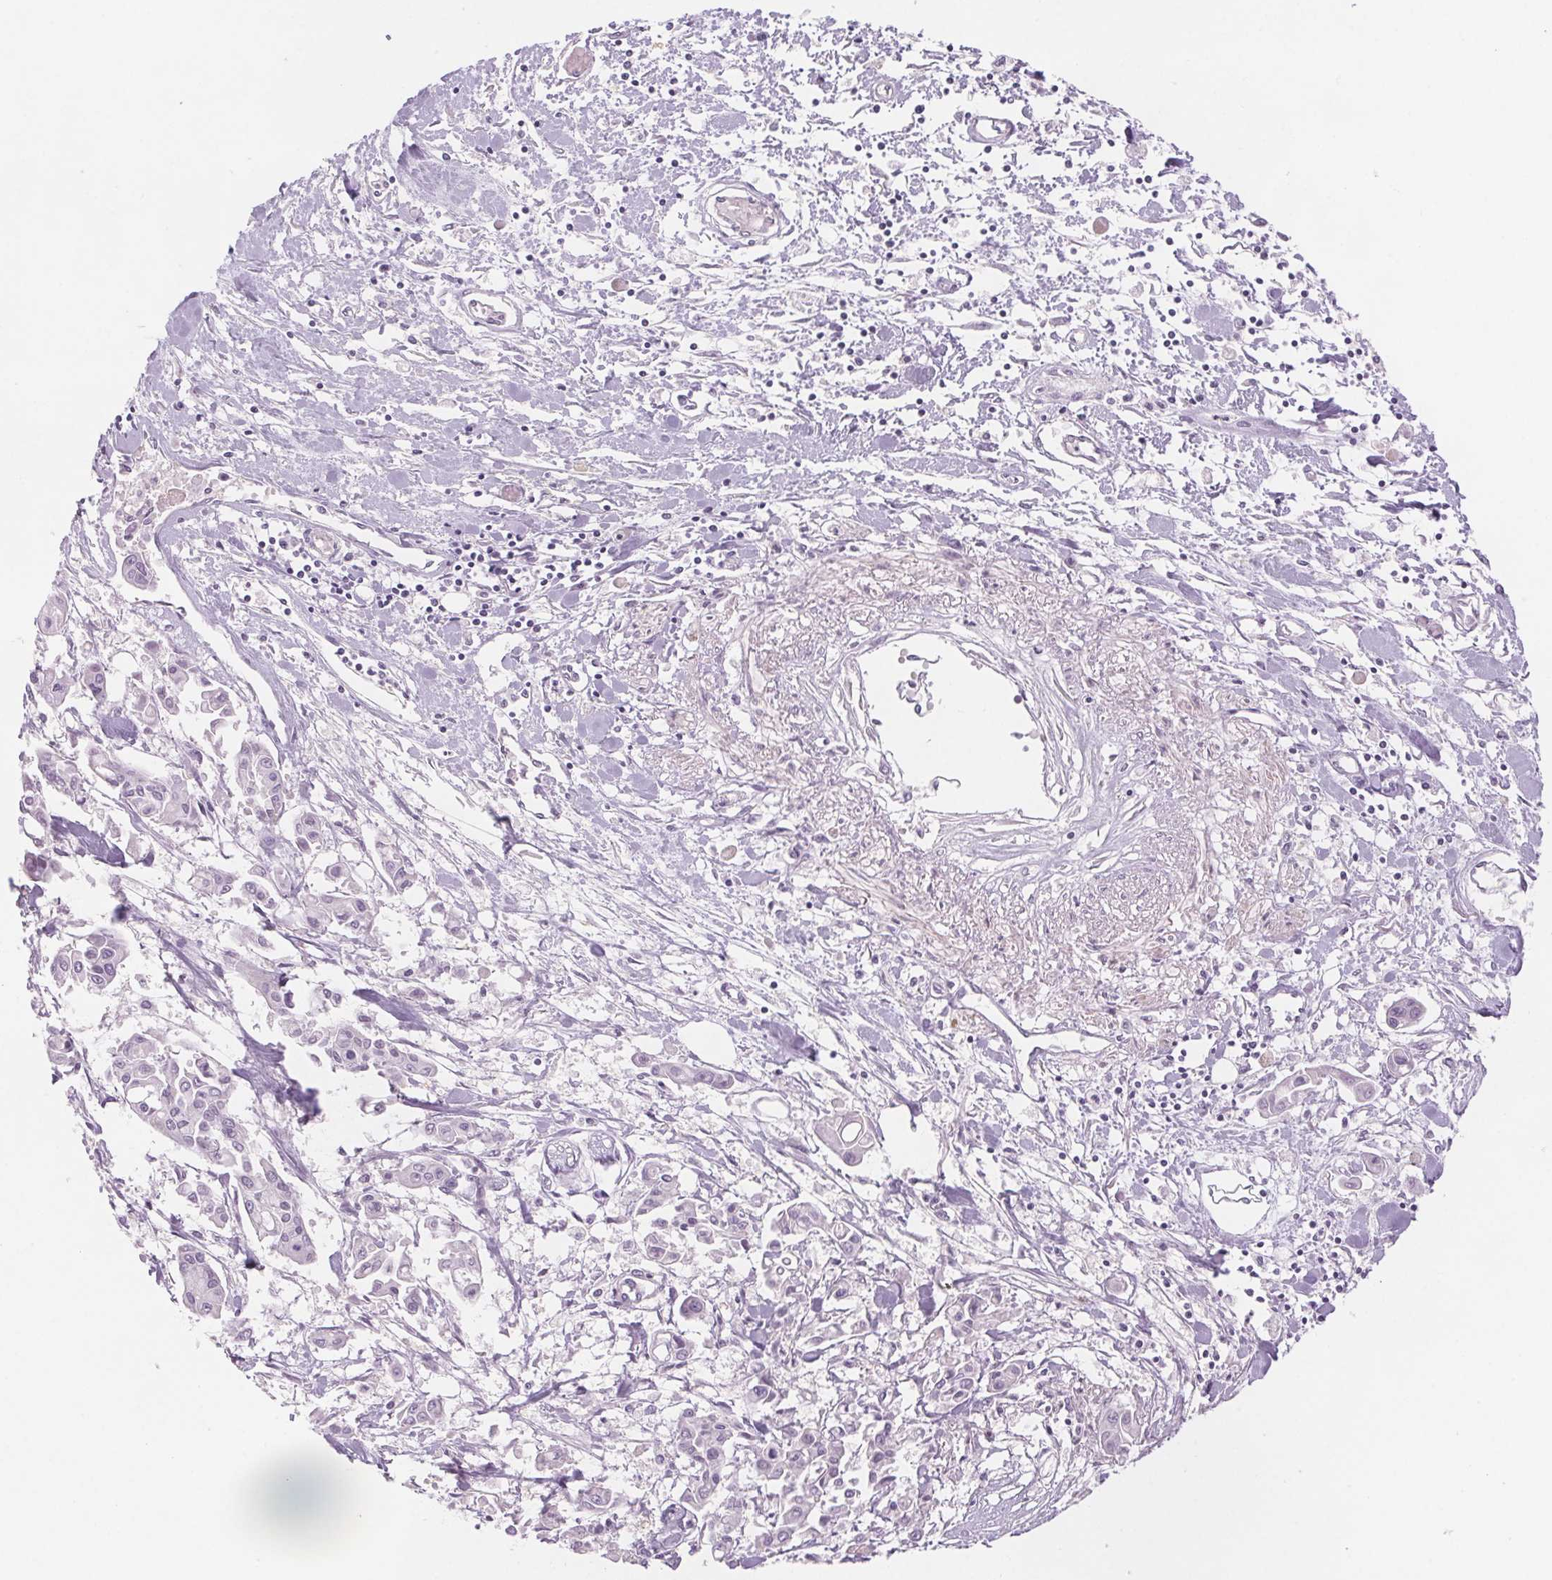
{"staining": {"intensity": "negative", "quantity": "none", "location": "none"}, "tissue": "pancreatic cancer", "cell_type": "Tumor cells", "image_type": "cancer", "snomed": [{"axis": "morphology", "description": "Adenocarcinoma, NOS"}, {"axis": "topography", "description": "Pancreas"}], "caption": "The immunohistochemistry micrograph has no significant staining in tumor cells of adenocarcinoma (pancreatic) tissue. (DAB IHC with hematoxylin counter stain).", "gene": "SLC6A19", "patient": {"sex": "male", "age": 61}}